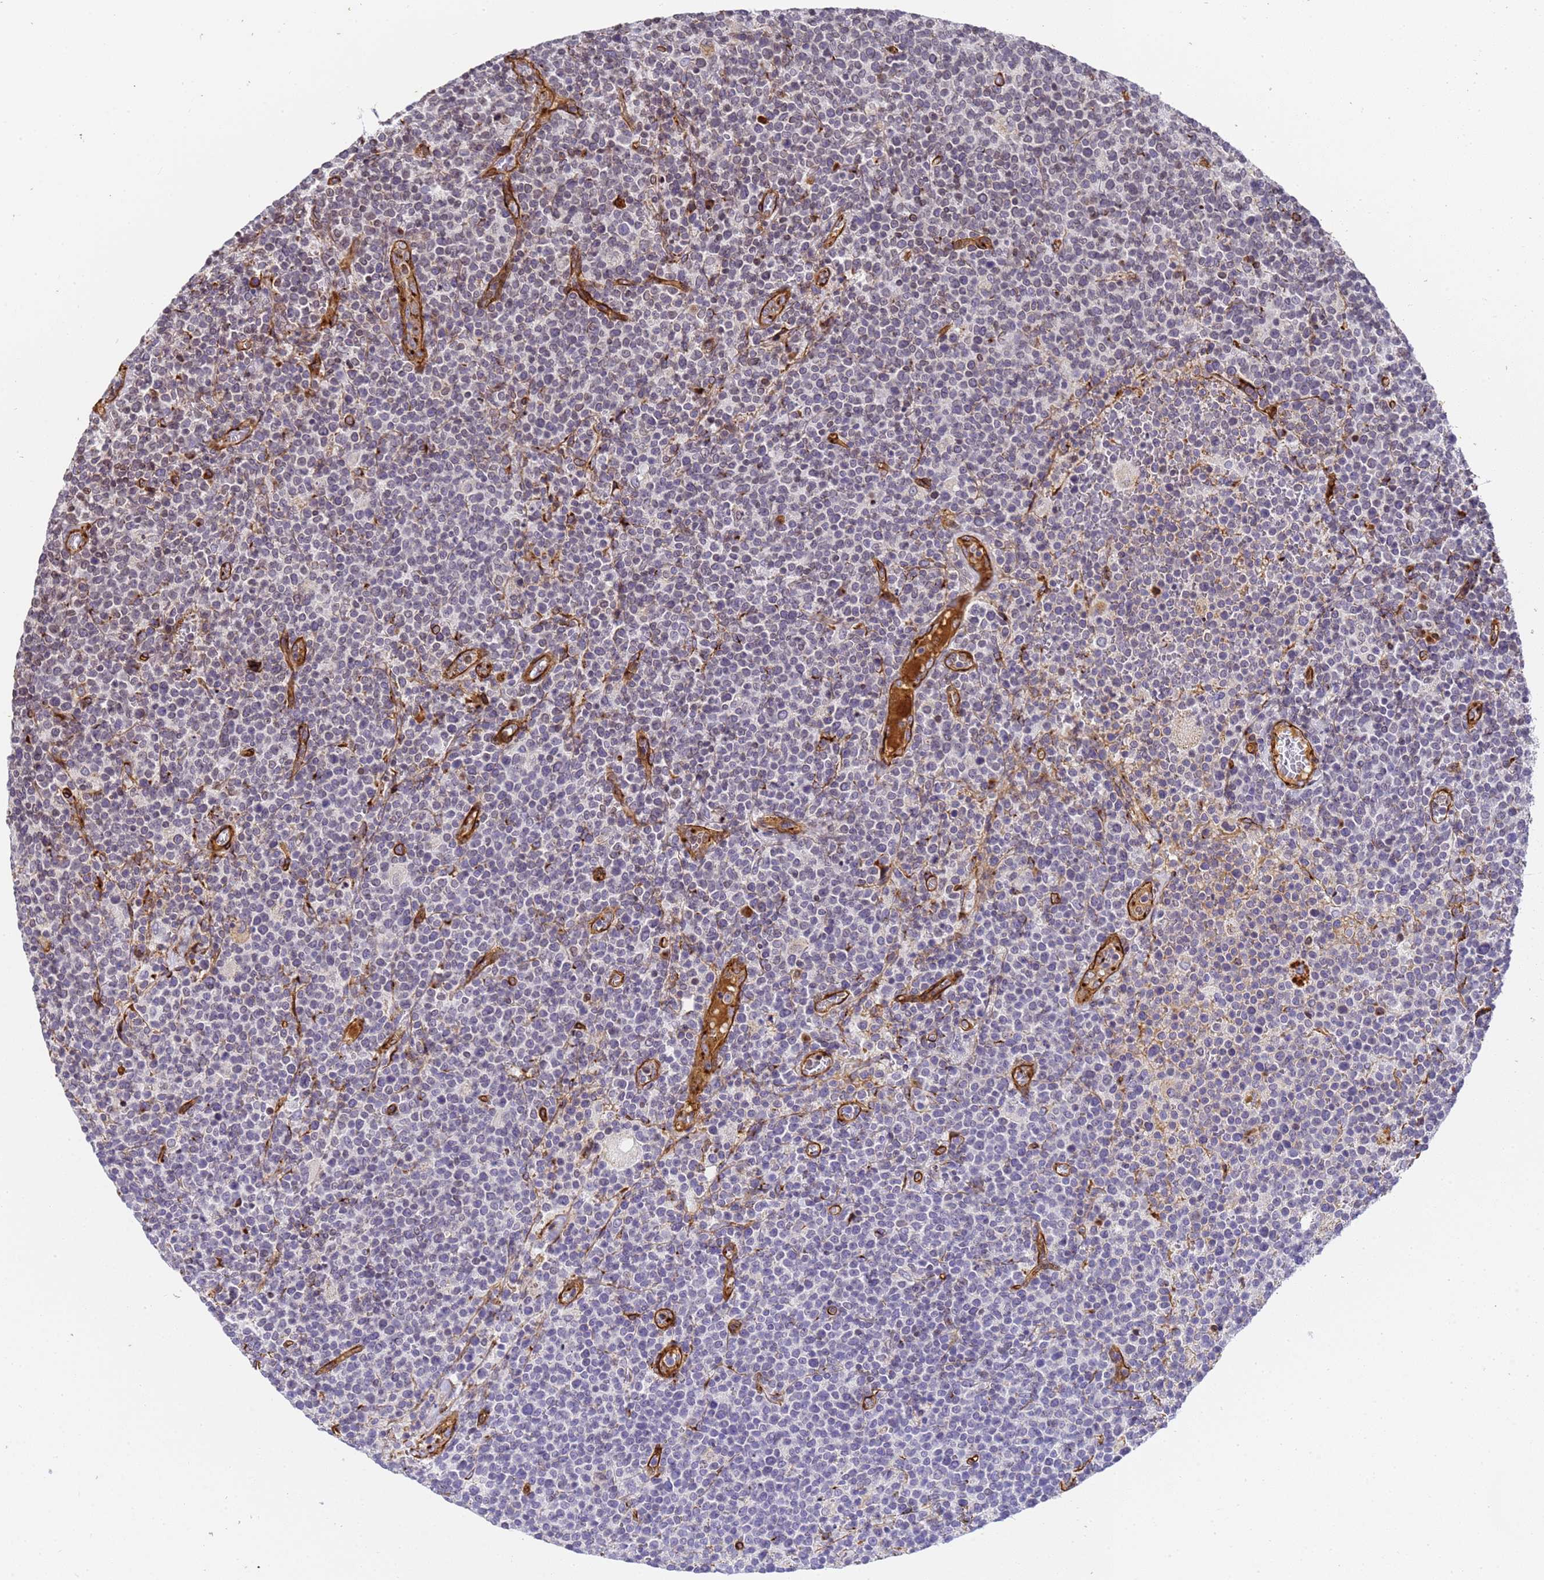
{"staining": {"intensity": "negative", "quantity": "none", "location": "none"}, "tissue": "lymphoma", "cell_type": "Tumor cells", "image_type": "cancer", "snomed": [{"axis": "morphology", "description": "Malignant lymphoma, non-Hodgkin's type, High grade"}, {"axis": "topography", "description": "Lymph node"}], "caption": "A micrograph of high-grade malignant lymphoma, non-Hodgkin's type stained for a protein reveals no brown staining in tumor cells. (DAB (3,3'-diaminobenzidine) immunohistochemistry with hematoxylin counter stain).", "gene": "IGFBP7", "patient": {"sex": "male", "age": 61}}